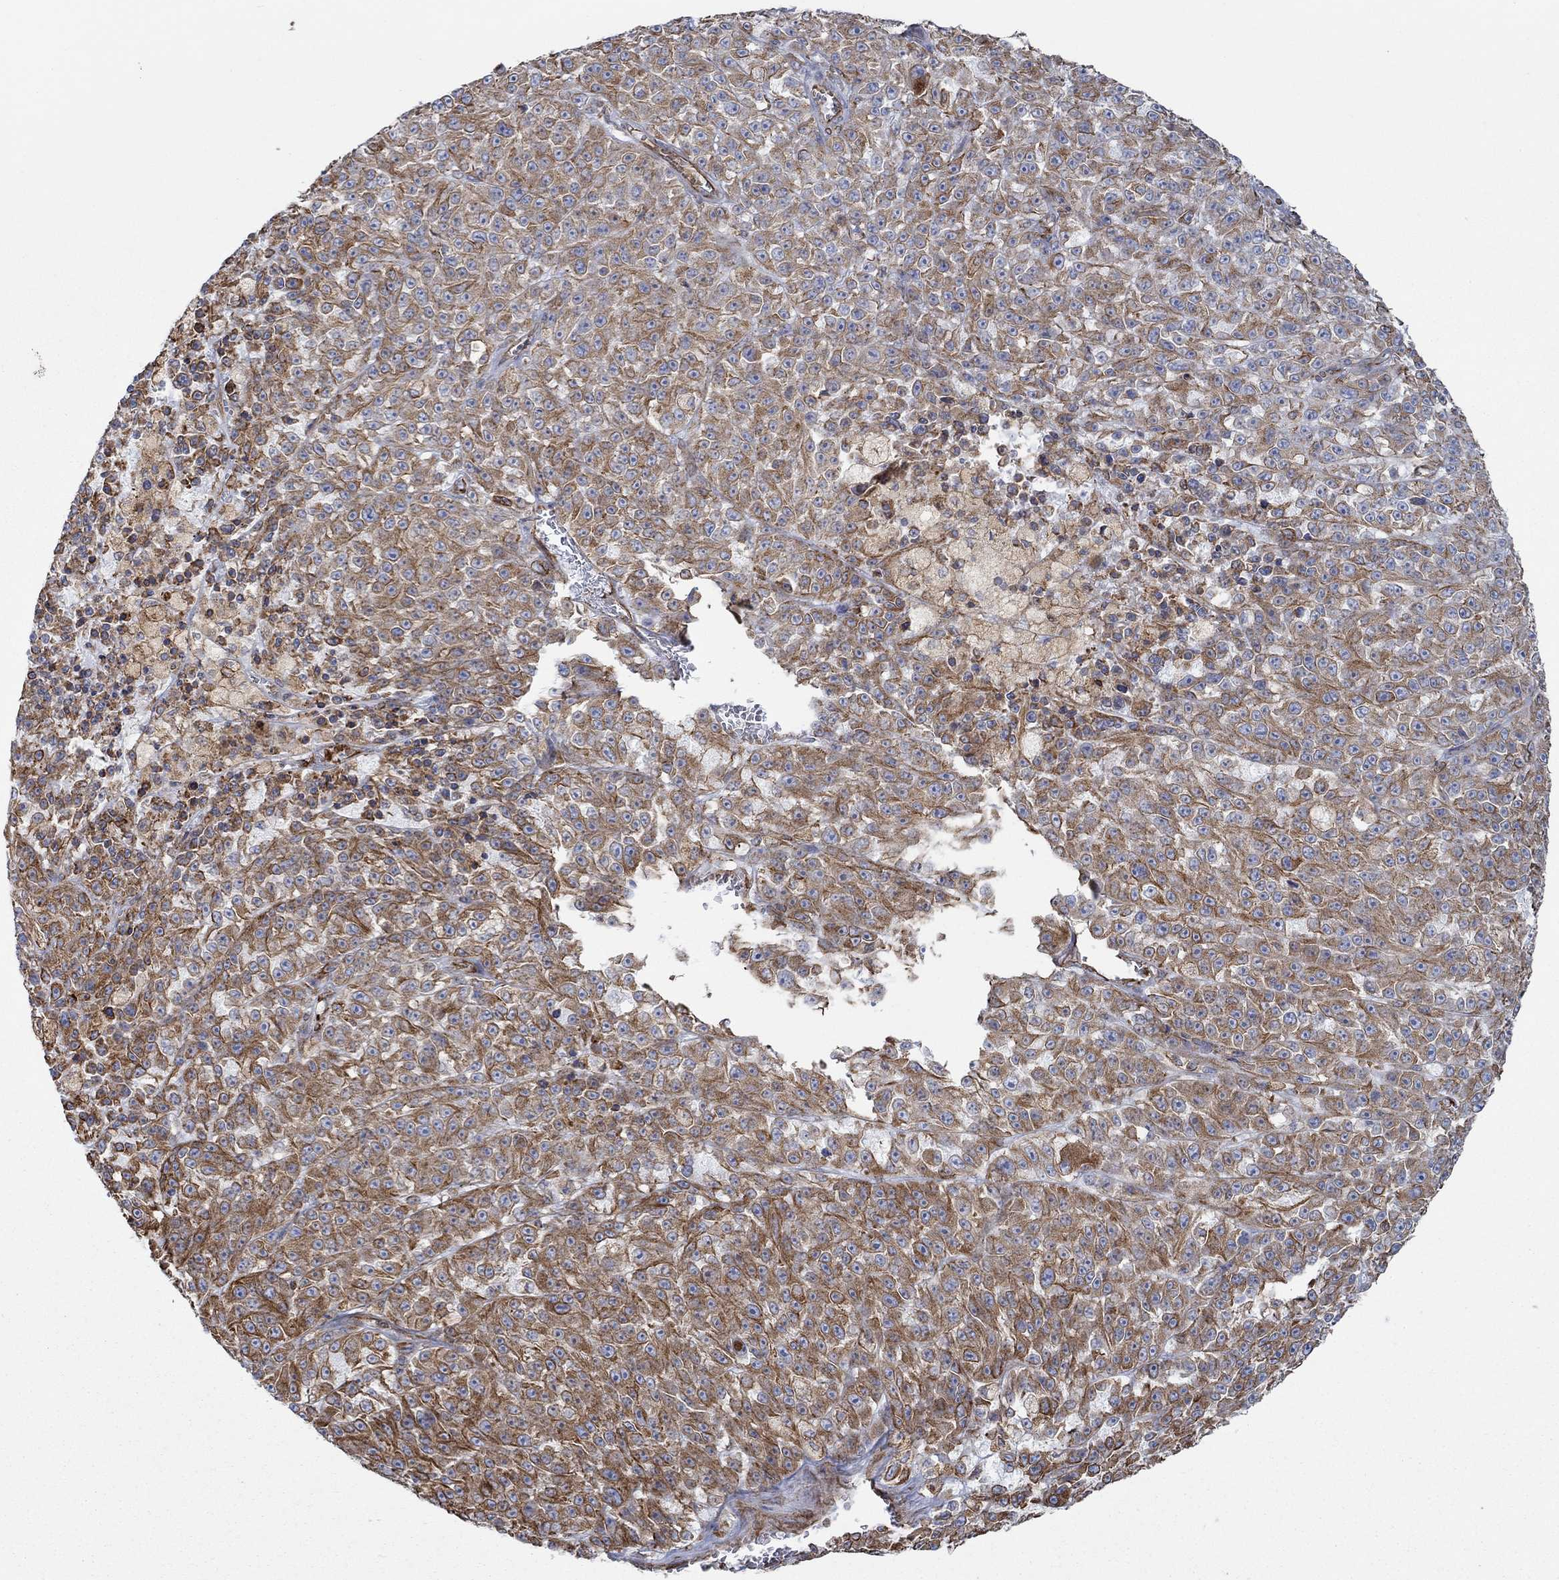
{"staining": {"intensity": "strong", "quantity": "<25%", "location": "cytoplasmic/membranous"}, "tissue": "melanoma", "cell_type": "Tumor cells", "image_type": "cancer", "snomed": [{"axis": "morphology", "description": "Malignant melanoma, NOS"}, {"axis": "topography", "description": "Skin"}], "caption": "Melanoma stained with a protein marker reveals strong staining in tumor cells.", "gene": "STC2", "patient": {"sex": "female", "age": 58}}